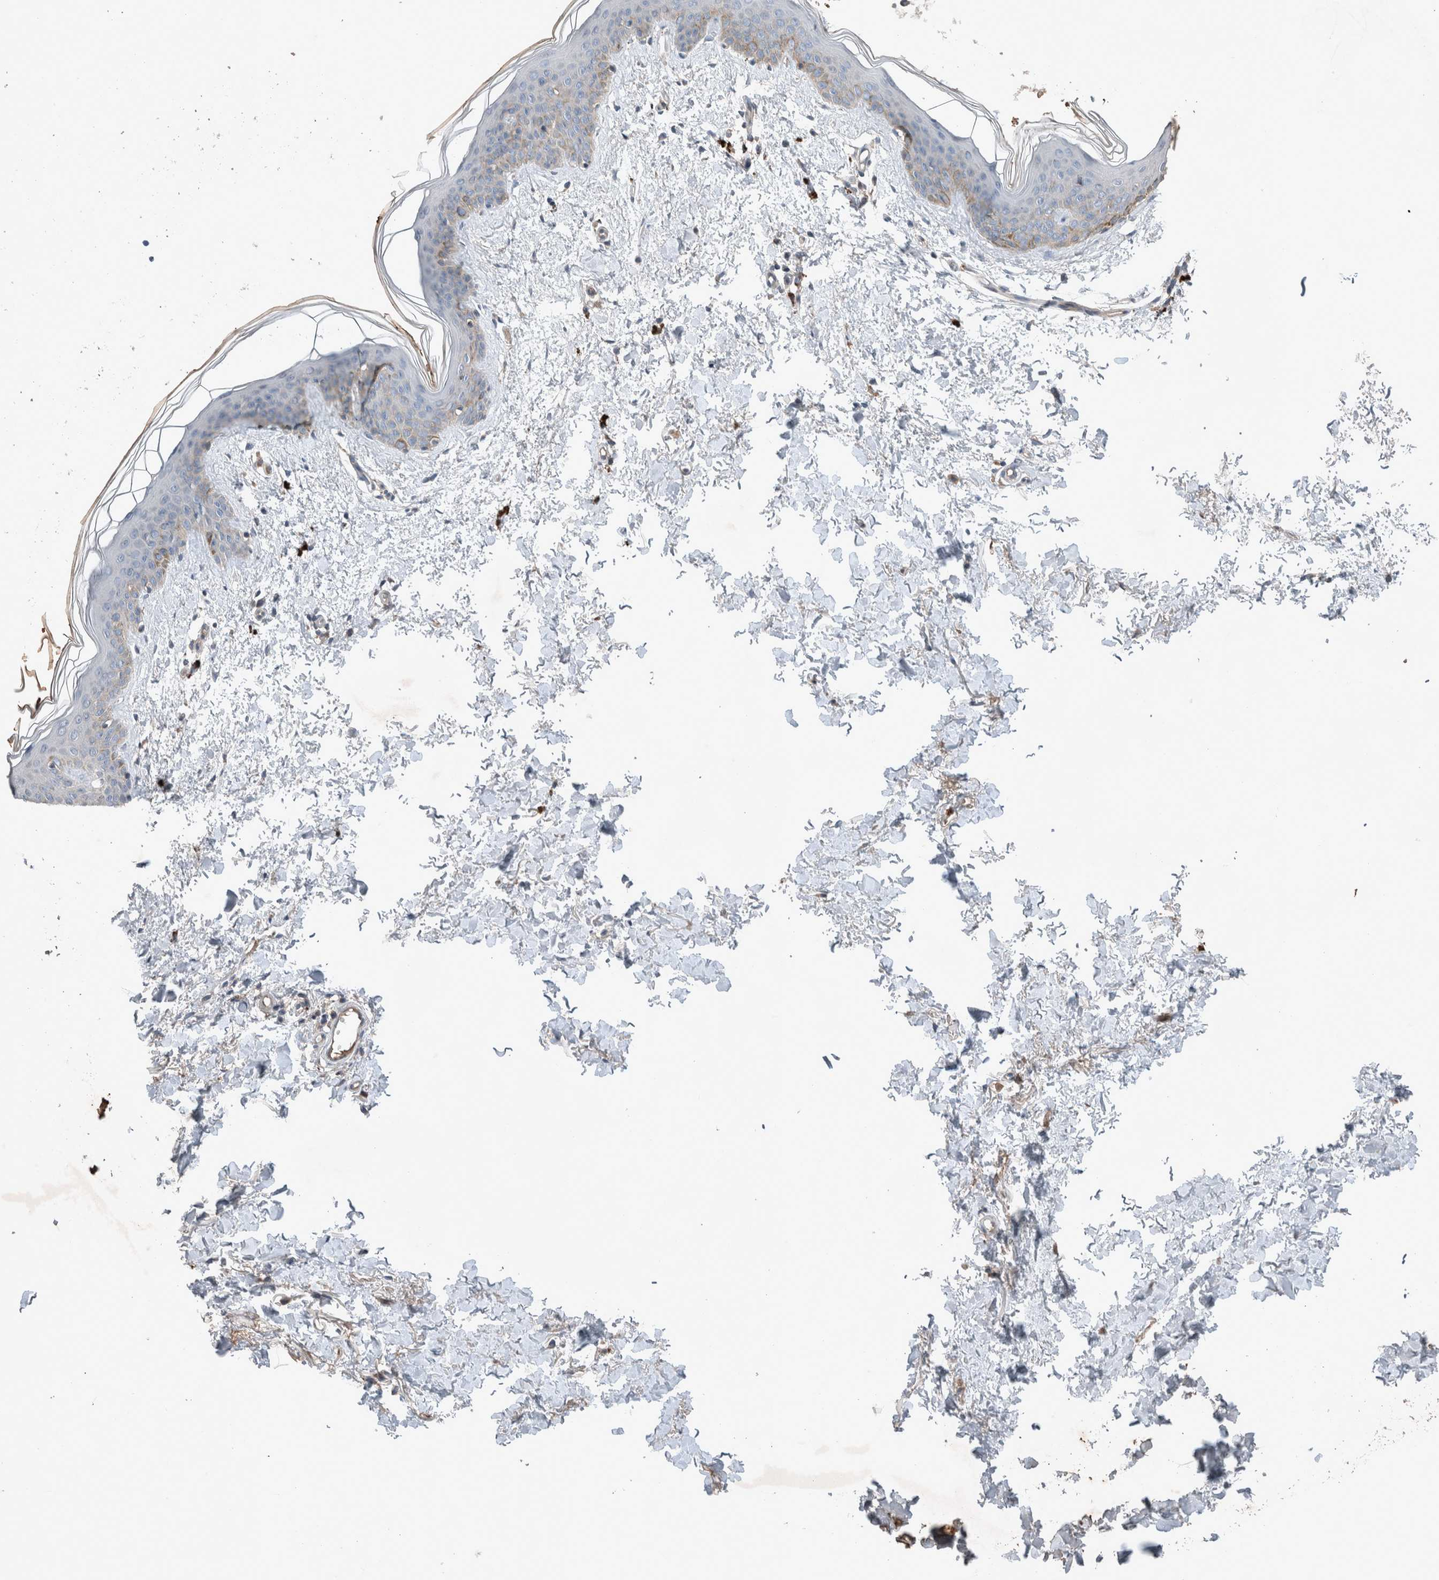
{"staining": {"intensity": "negative", "quantity": "none", "location": "none"}, "tissue": "skin", "cell_type": "Fibroblasts", "image_type": "normal", "snomed": [{"axis": "morphology", "description": "Normal tissue, NOS"}, {"axis": "topography", "description": "Skin"}], "caption": "DAB immunohistochemical staining of unremarkable human skin displays no significant expression in fibroblasts.", "gene": "UGCG", "patient": {"sex": "female", "age": 46}}